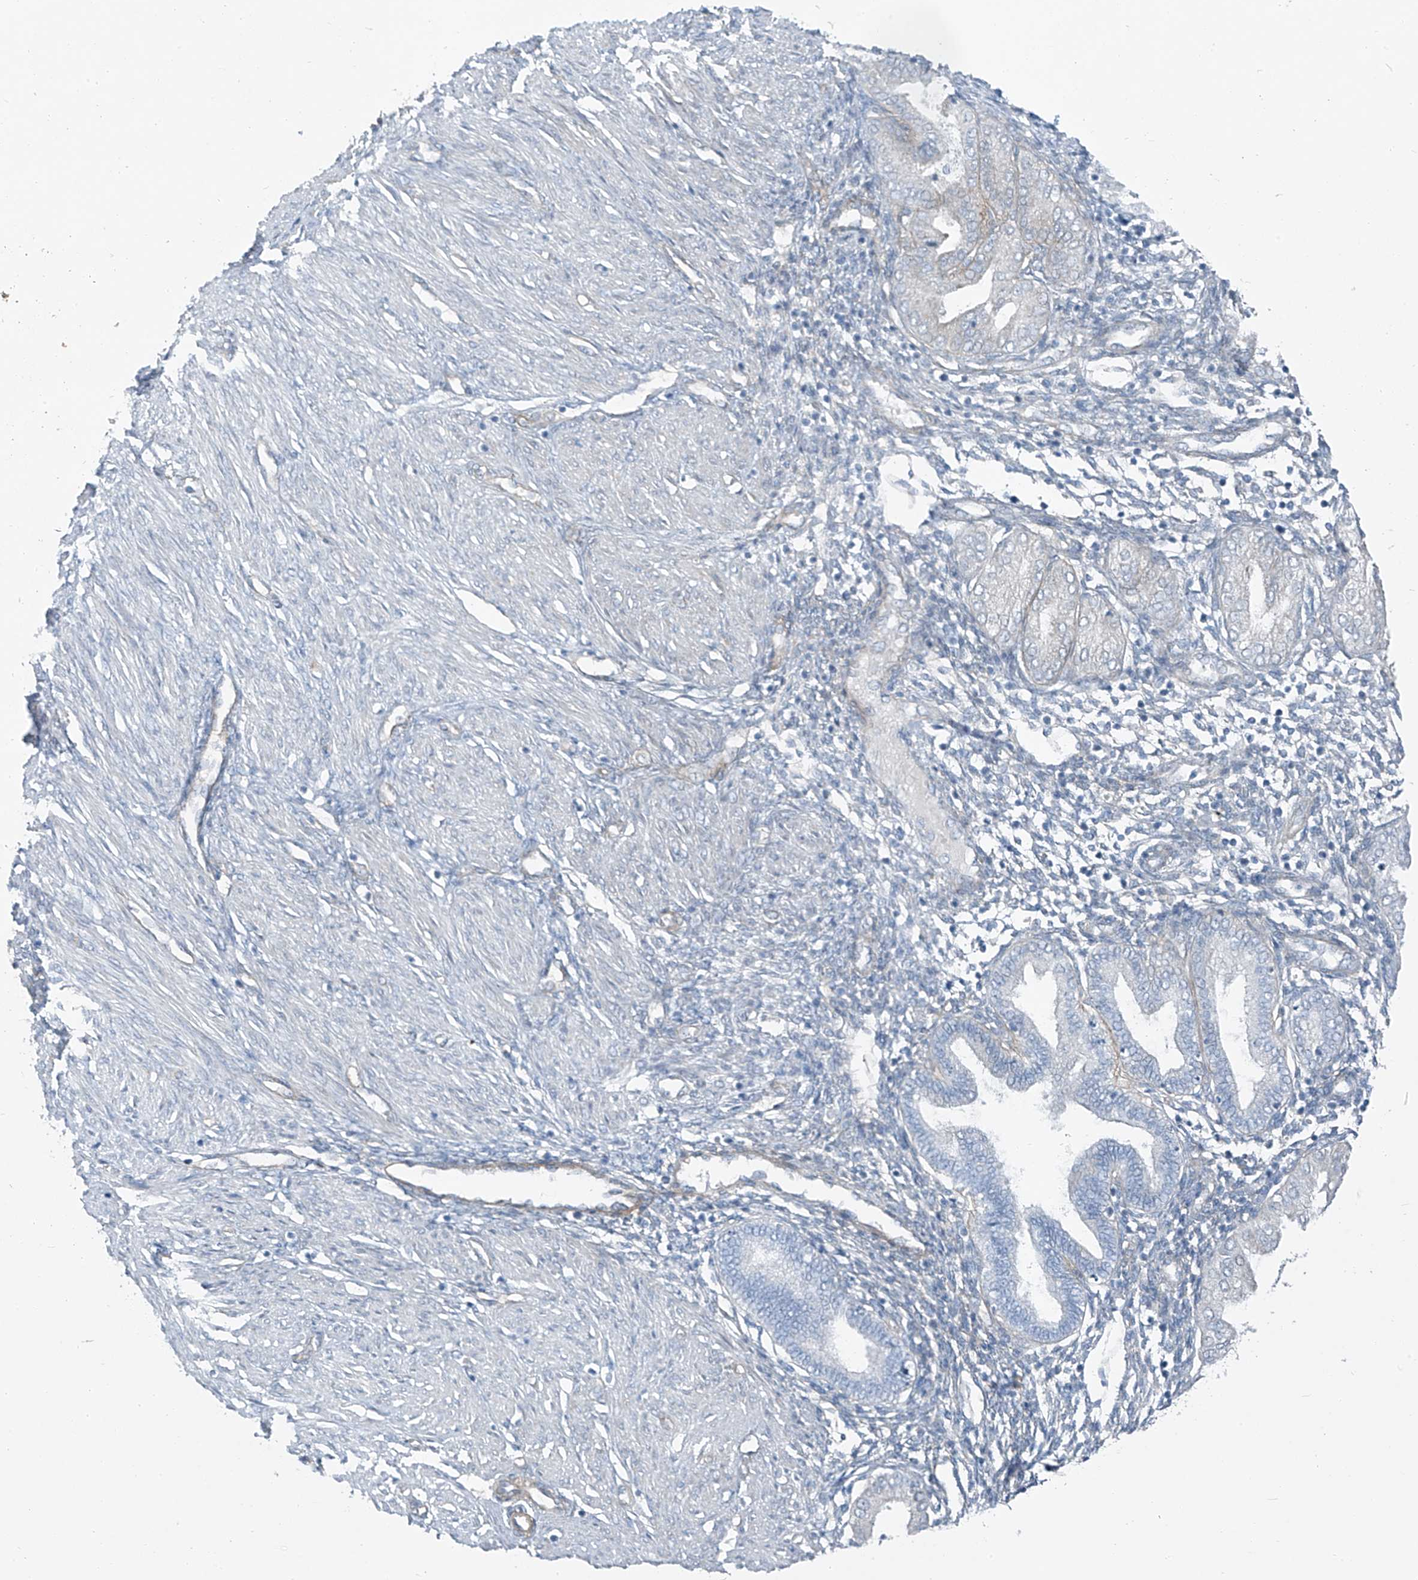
{"staining": {"intensity": "negative", "quantity": "none", "location": "none"}, "tissue": "endometrium", "cell_type": "Cells in endometrial stroma", "image_type": "normal", "snomed": [{"axis": "morphology", "description": "Normal tissue, NOS"}, {"axis": "topography", "description": "Endometrium"}], "caption": "Immunohistochemical staining of normal human endometrium shows no significant positivity in cells in endometrial stroma. (DAB (3,3'-diaminobenzidine) immunohistochemistry, high magnification).", "gene": "TNS2", "patient": {"sex": "female", "age": 53}}